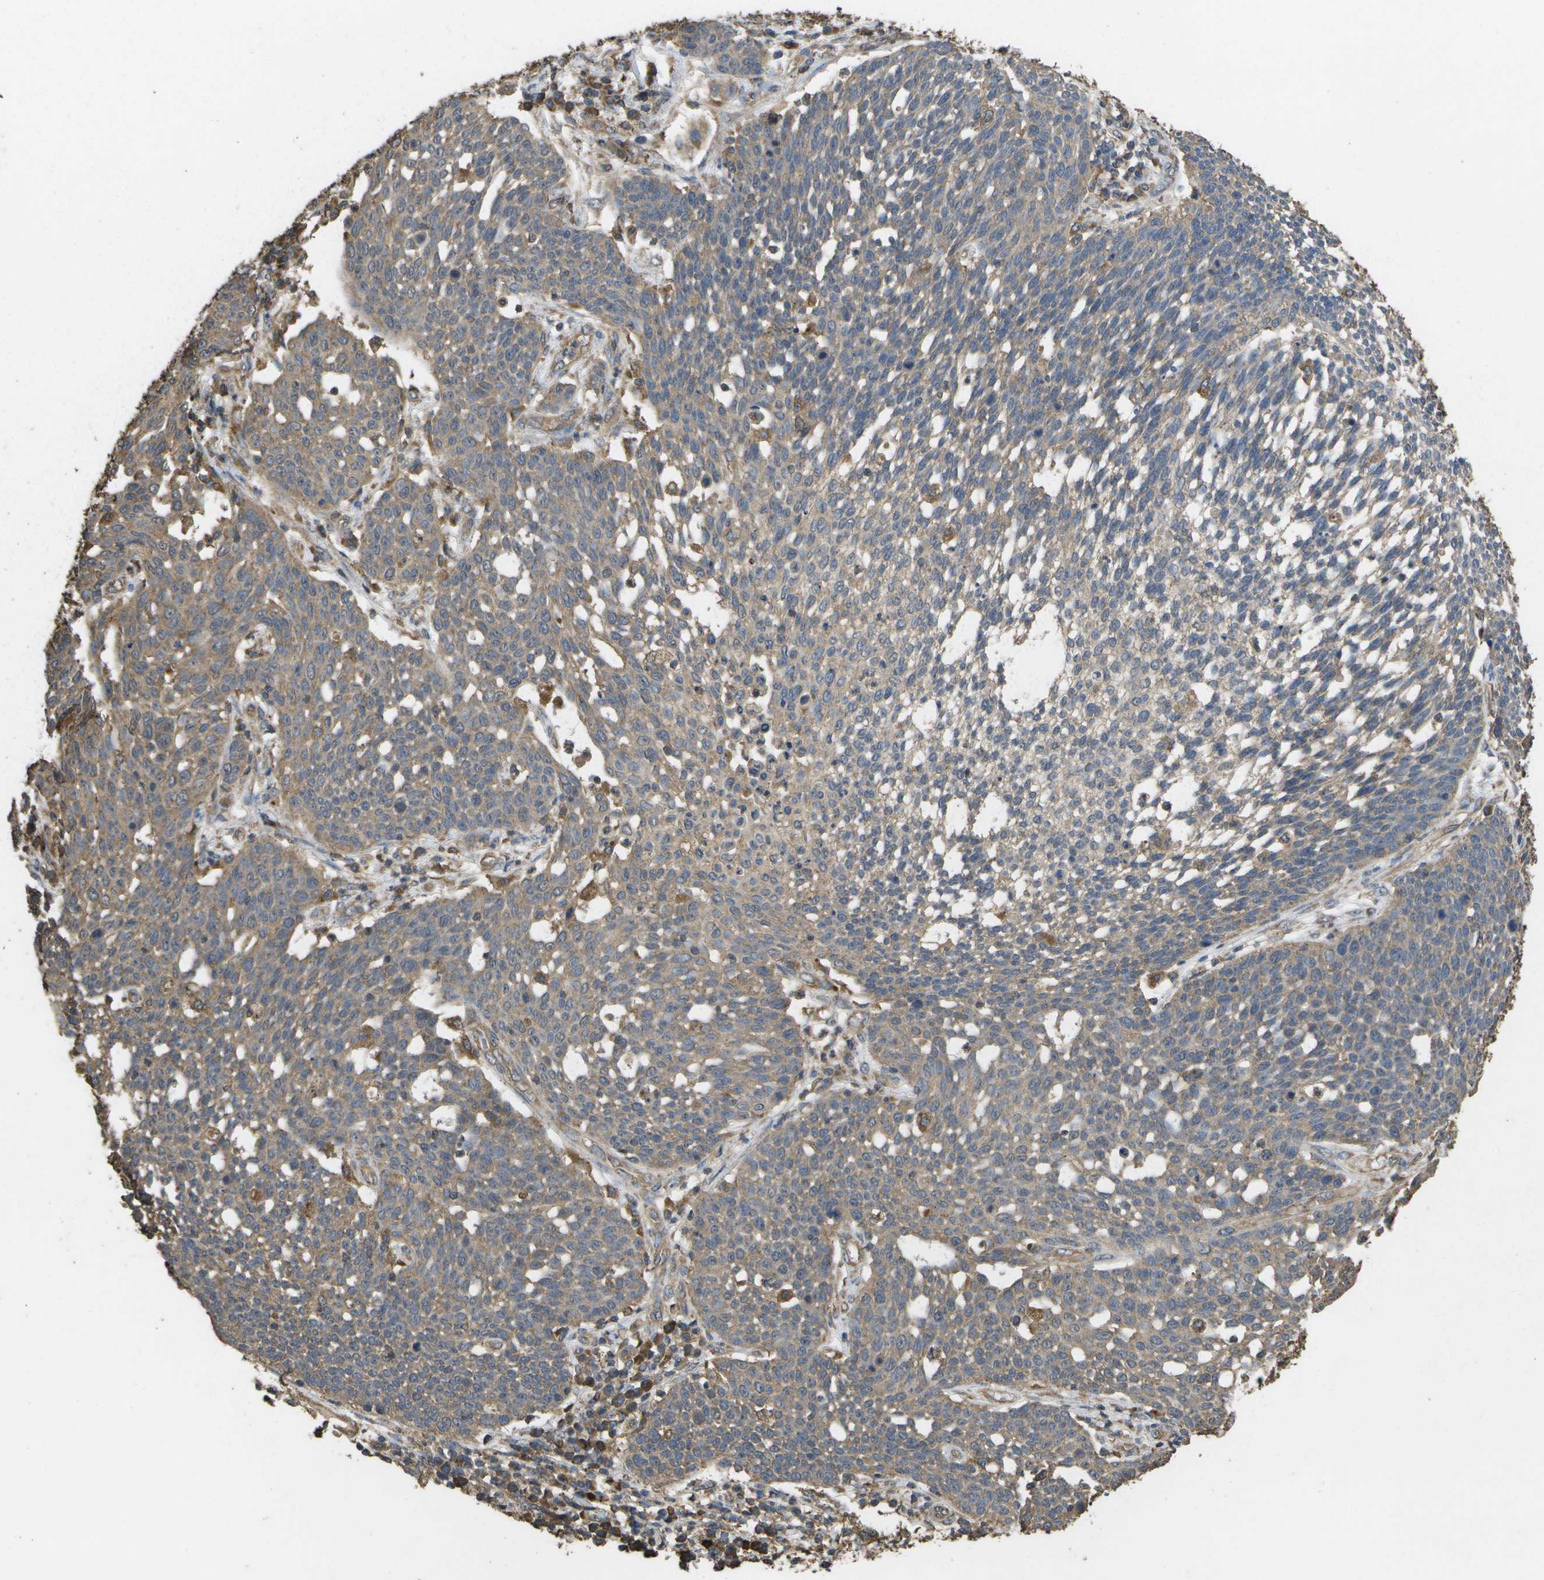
{"staining": {"intensity": "moderate", "quantity": "25%-75%", "location": "cytoplasmic/membranous"}, "tissue": "cervical cancer", "cell_type": "Tumor cells", "image_type": "cancer", "snomed": [{"axis": "morphology", "description": "Squamous cell carcinoma, NOS"}, {"axis": "topography", "description": "Cervix"}], "caption": "A micrograph of cervical cancer (squamous cell carcinoma) stained for a protein displays moderate cytoplasmic/membranous brown staining in tumor cells.", "gene": "SACS", "patient": {"sex": "female", "age": 34}}